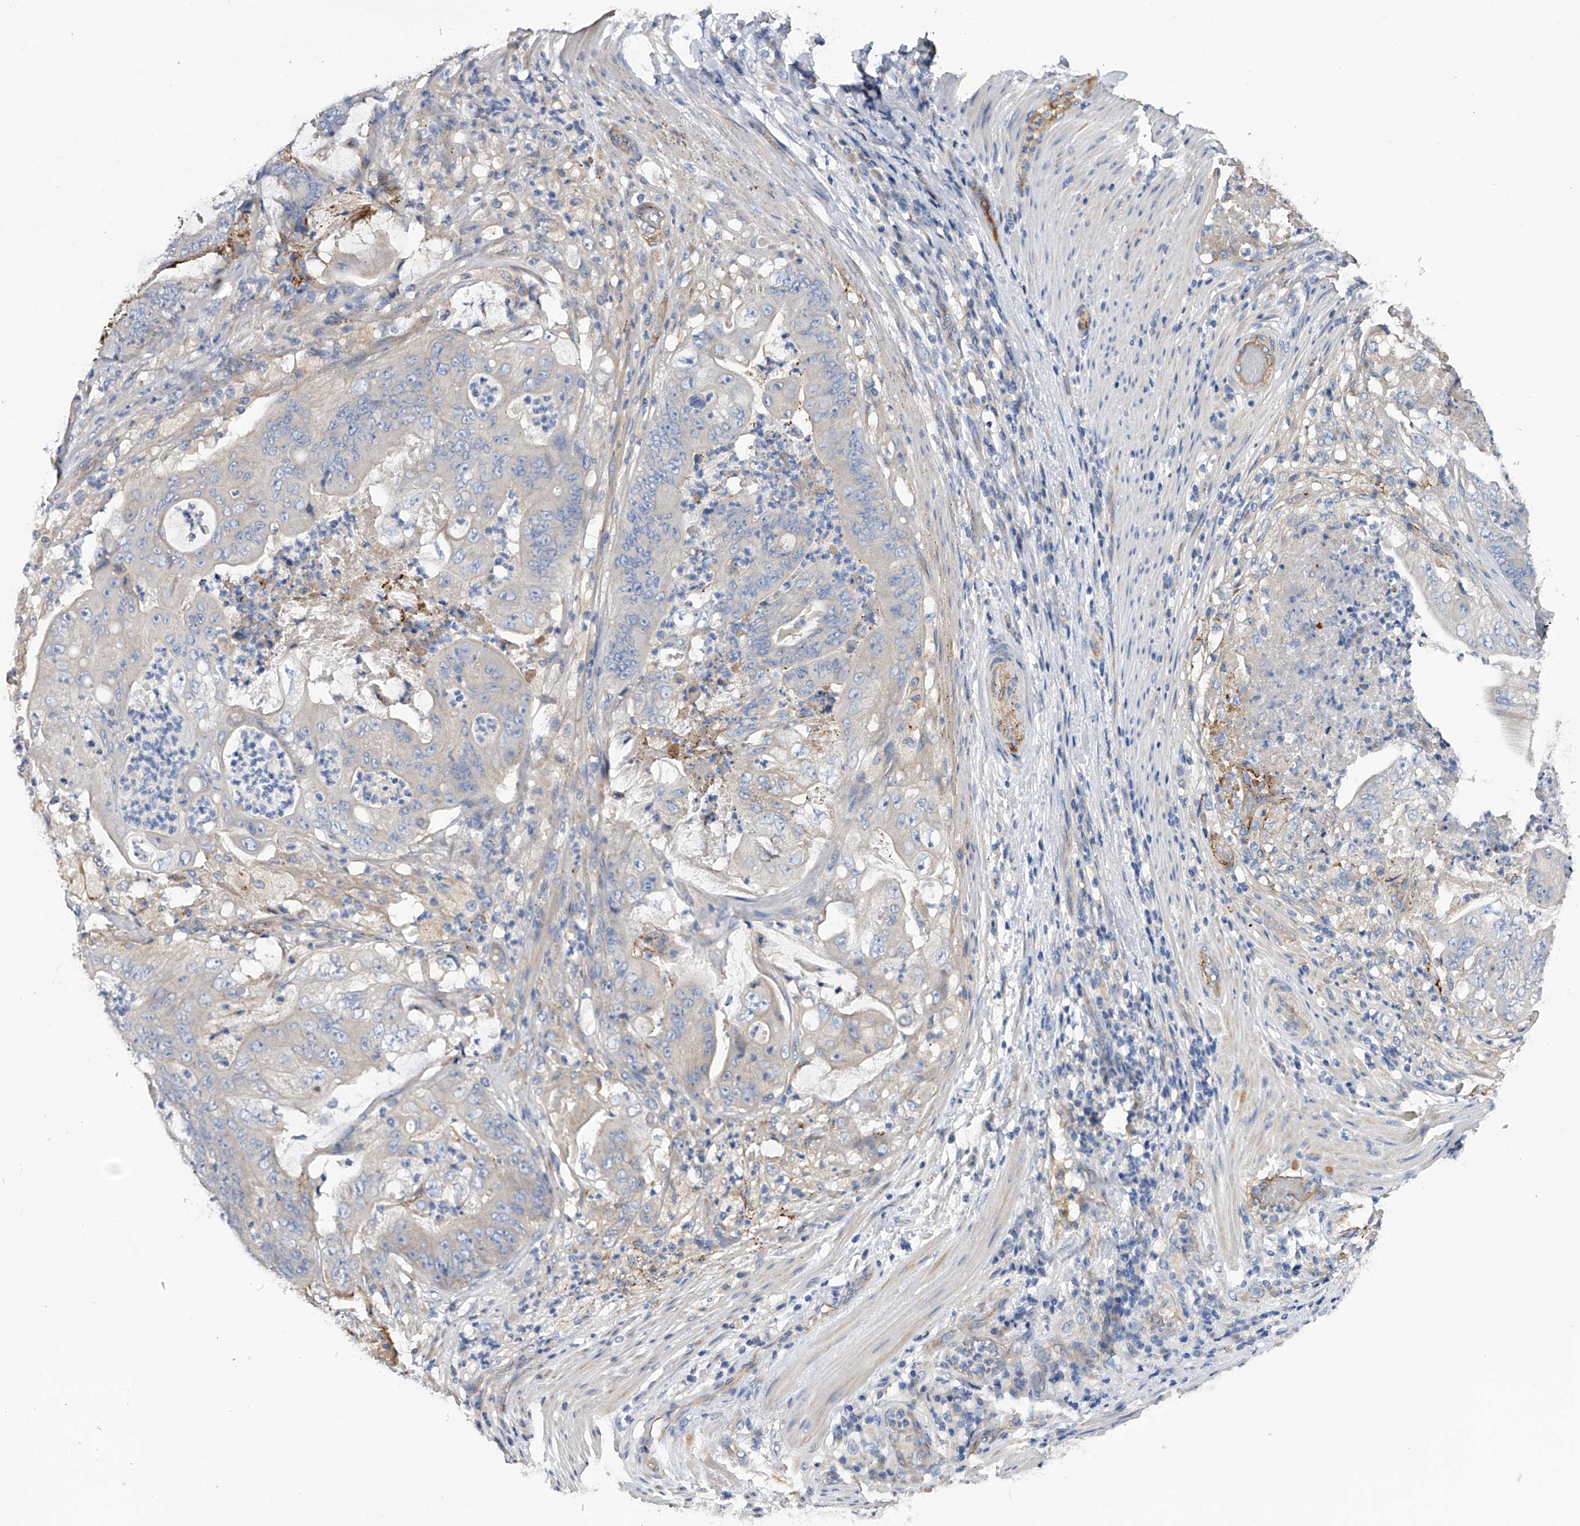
{"staining": {"intensity": "negative", "quantity": "none", "location": "none"}, "tissue": "stomach cancer", "cell_type": "Tumor cells", "image_type": "cancer", "snomed": [{"axis": "morphology", "description": "Adenocarcinoma, NOS"}, {"axis": "topography", "description": "Stomach"}], "caption": "Stomach adenocarcinoma was stained to show a protein in brown. There is no significant positivity in tumor cells.", "gene": "RWDD2A", "patient": {"sex": "female", "age": 73}}